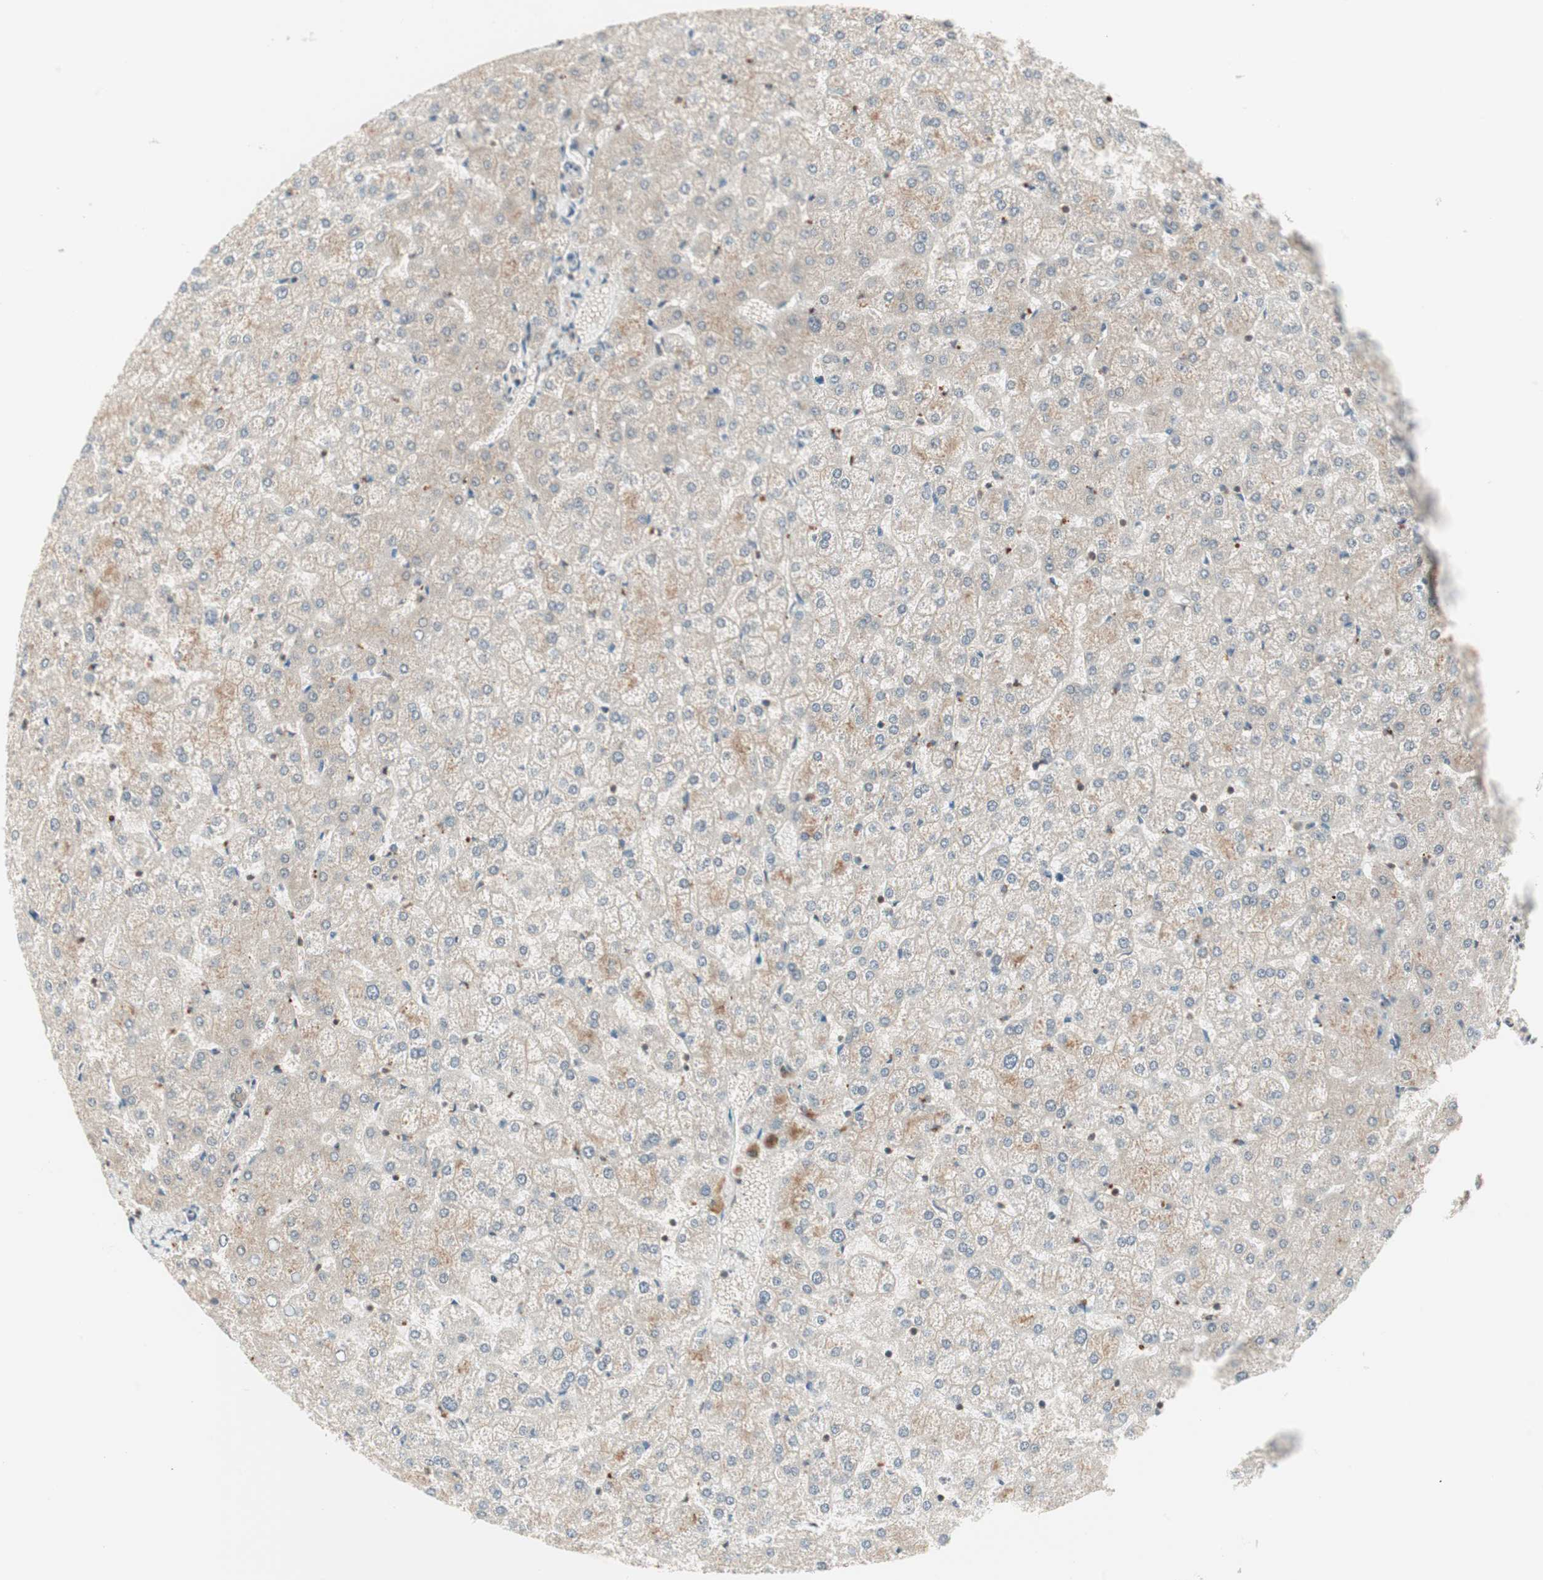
{"staining": {"intensity": "weak", "quantity": "<25%", "location": "cytoplasmic/membranous"}, "tissue": "liver", "cell_type": "Cholangiocytes", "image_type": "normal", "snomed": [{"axis": "morphology", "description": "Normal tissue, NOS"}, {"axis": "topography", "description": "Liver"}], "caption": "DAB immunohistochemical staining of benign human liver reveals no significant expression in cholangiocytes. (Brightfield microscopy of DAB immunohistochemistry (IHC) at high magnification).", "gene": "UBE2I", "patient": {"sex": "female", "age": 32}}